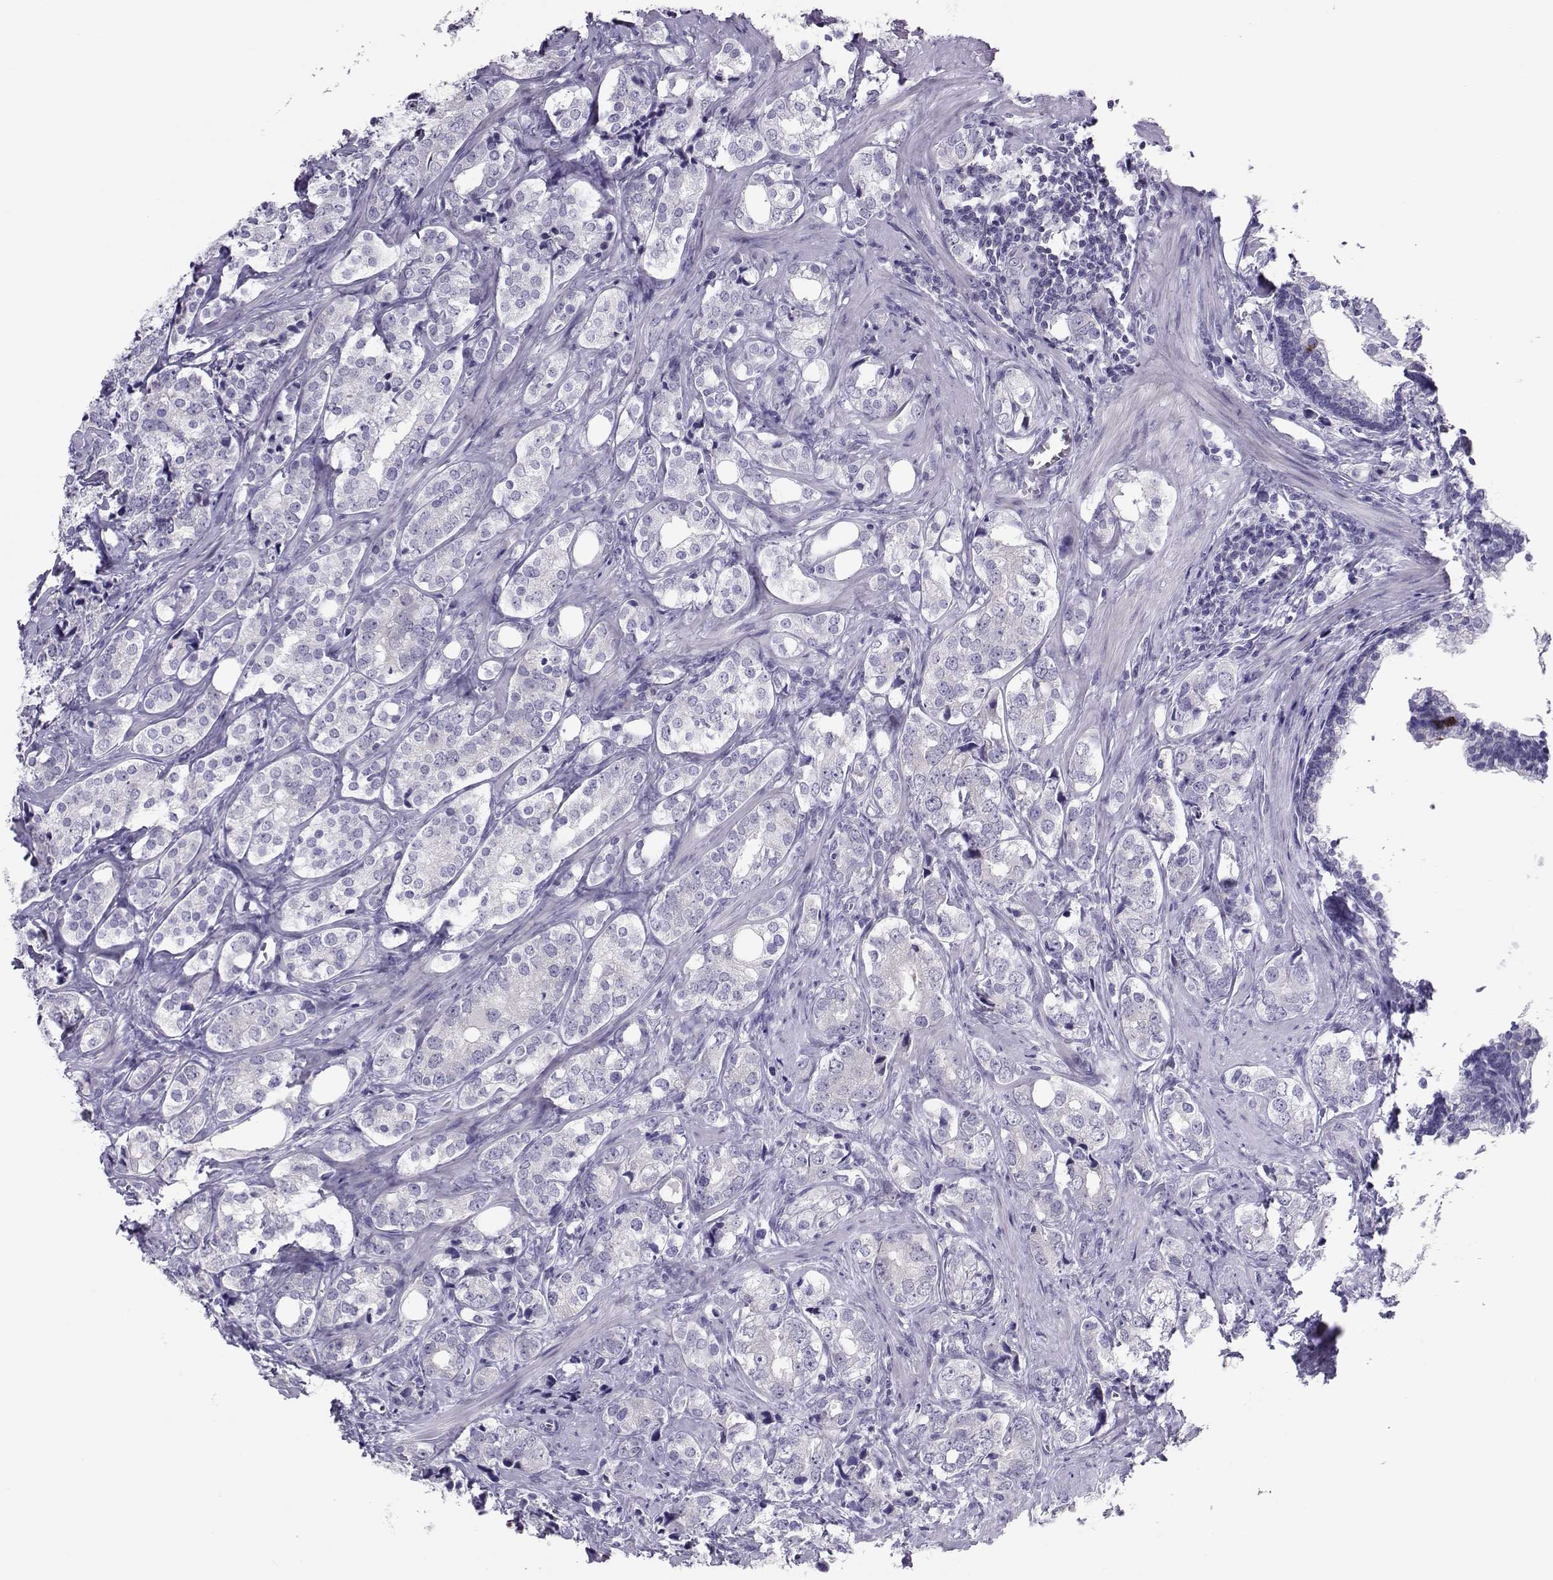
{"staining": {"intensity": "negative", "quantity": "none", "location": "none"}, "tissue": "prostate cancer", "cell_type": "Tumor cells", "image_type": "cancer", "snomed": [{"axis": "morphology", "description": "Adenocarcinoma, NOS"}, {"axis": "topography", "description": "Prostate and seminal vesicle, NOS"}], "caption": "Immunohistochemistry (IHC) of prostate cancer (adenocarcinoma) reveals no staining in tumor cells.", "gene": "TRPM7", "patient": {"sex": "male", "age": 63}}